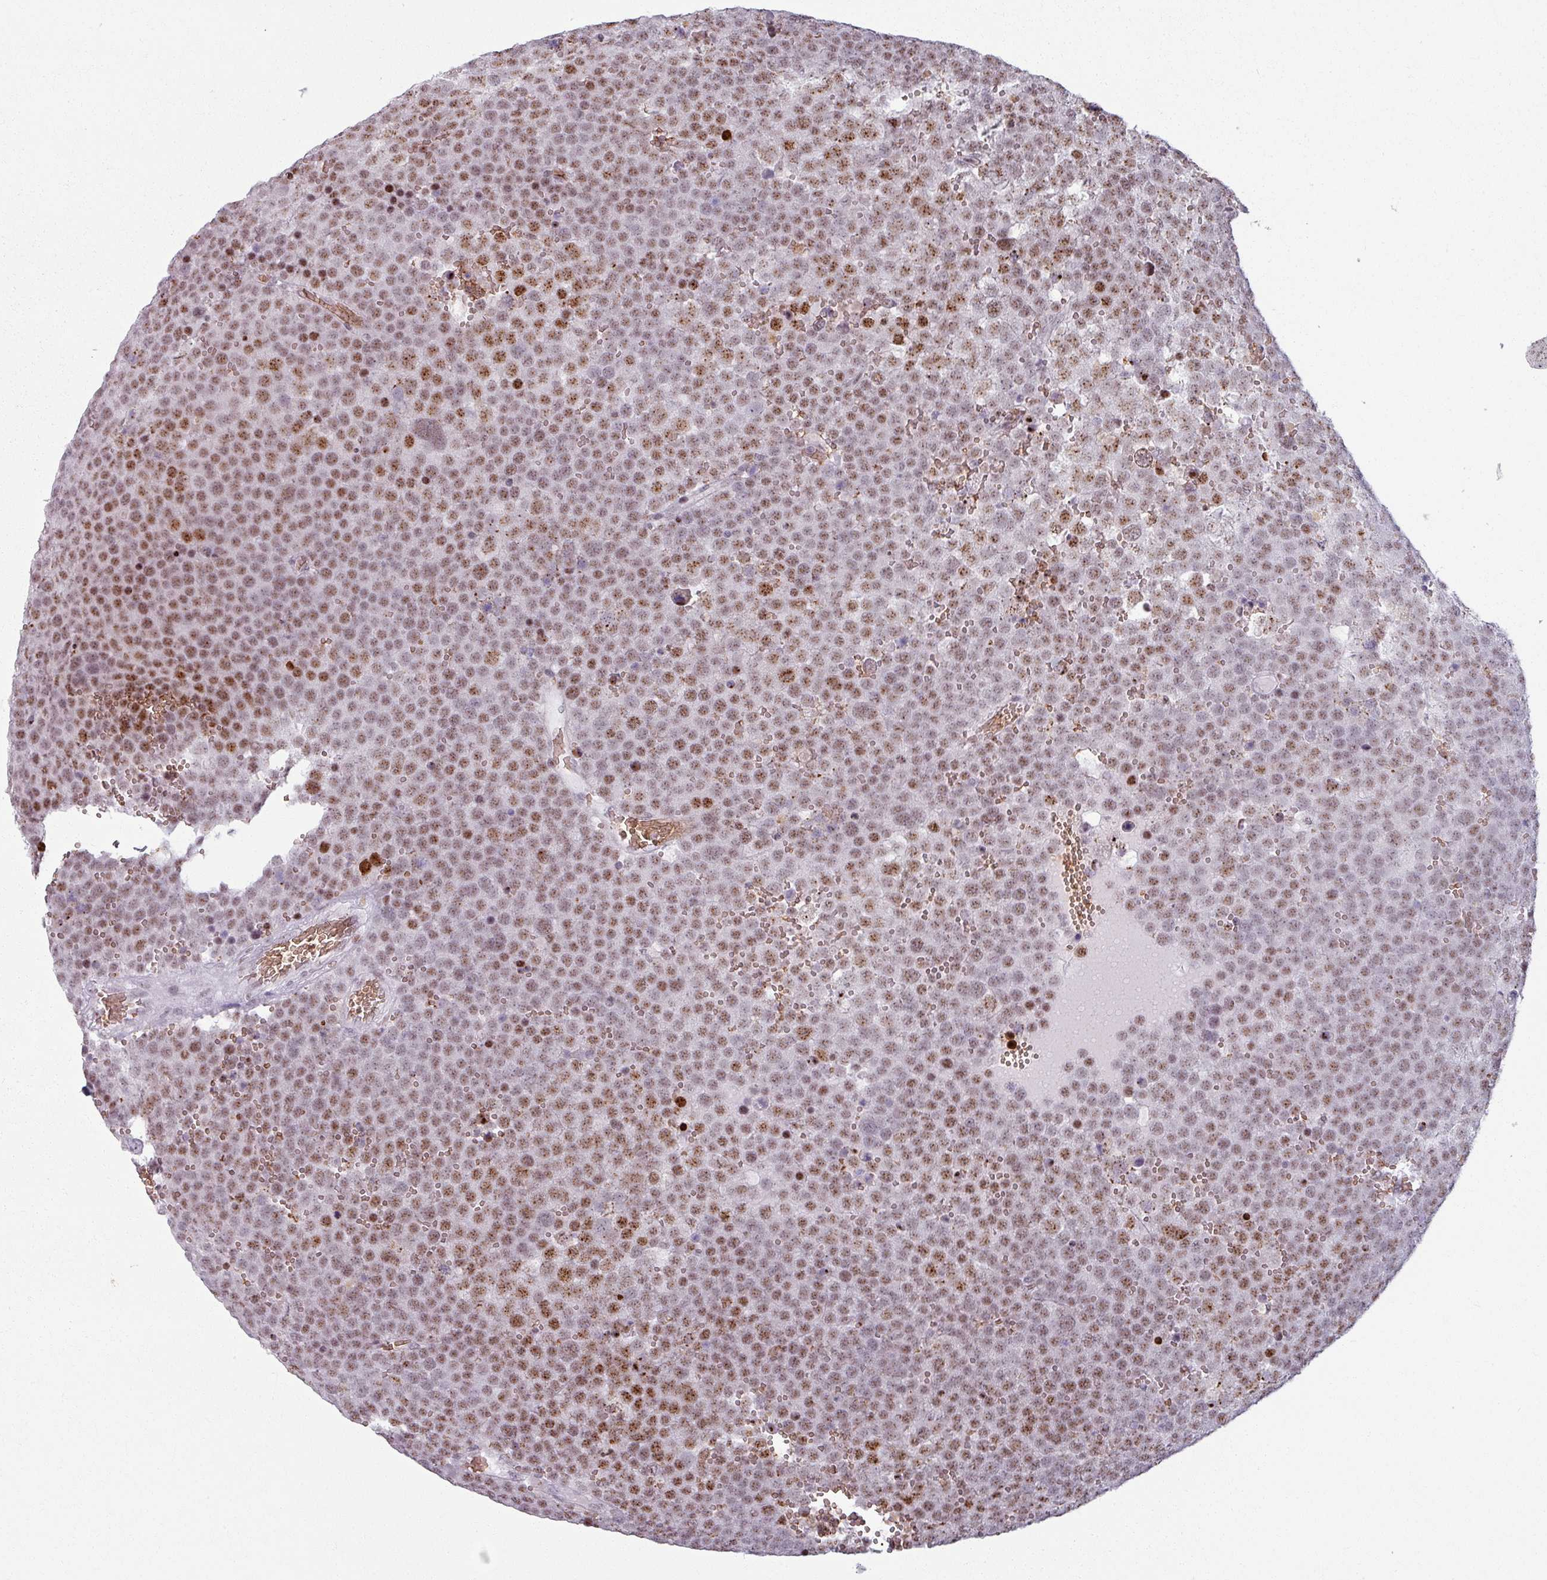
{"staining": {"intensity": "moderate", "quantity": ">75%", "location": "nuclear"}, "tissue": "testis cancer", "cell_type": "Tumor cells", "image_type": "cancer", "snomed": [{"axis": "morphology", "description": "Seminoma, NOS"}, {"axis": "topography", "description": "Testis"}], "caption": "An immunohistochemistry image of tumor tissue is shown. Protein staining in brown labels moderate nuclear positivity in seminoma (testis) within tumor cells.", "gene": "NCOR1", "patient": {"sex": "male", "age": 71}}